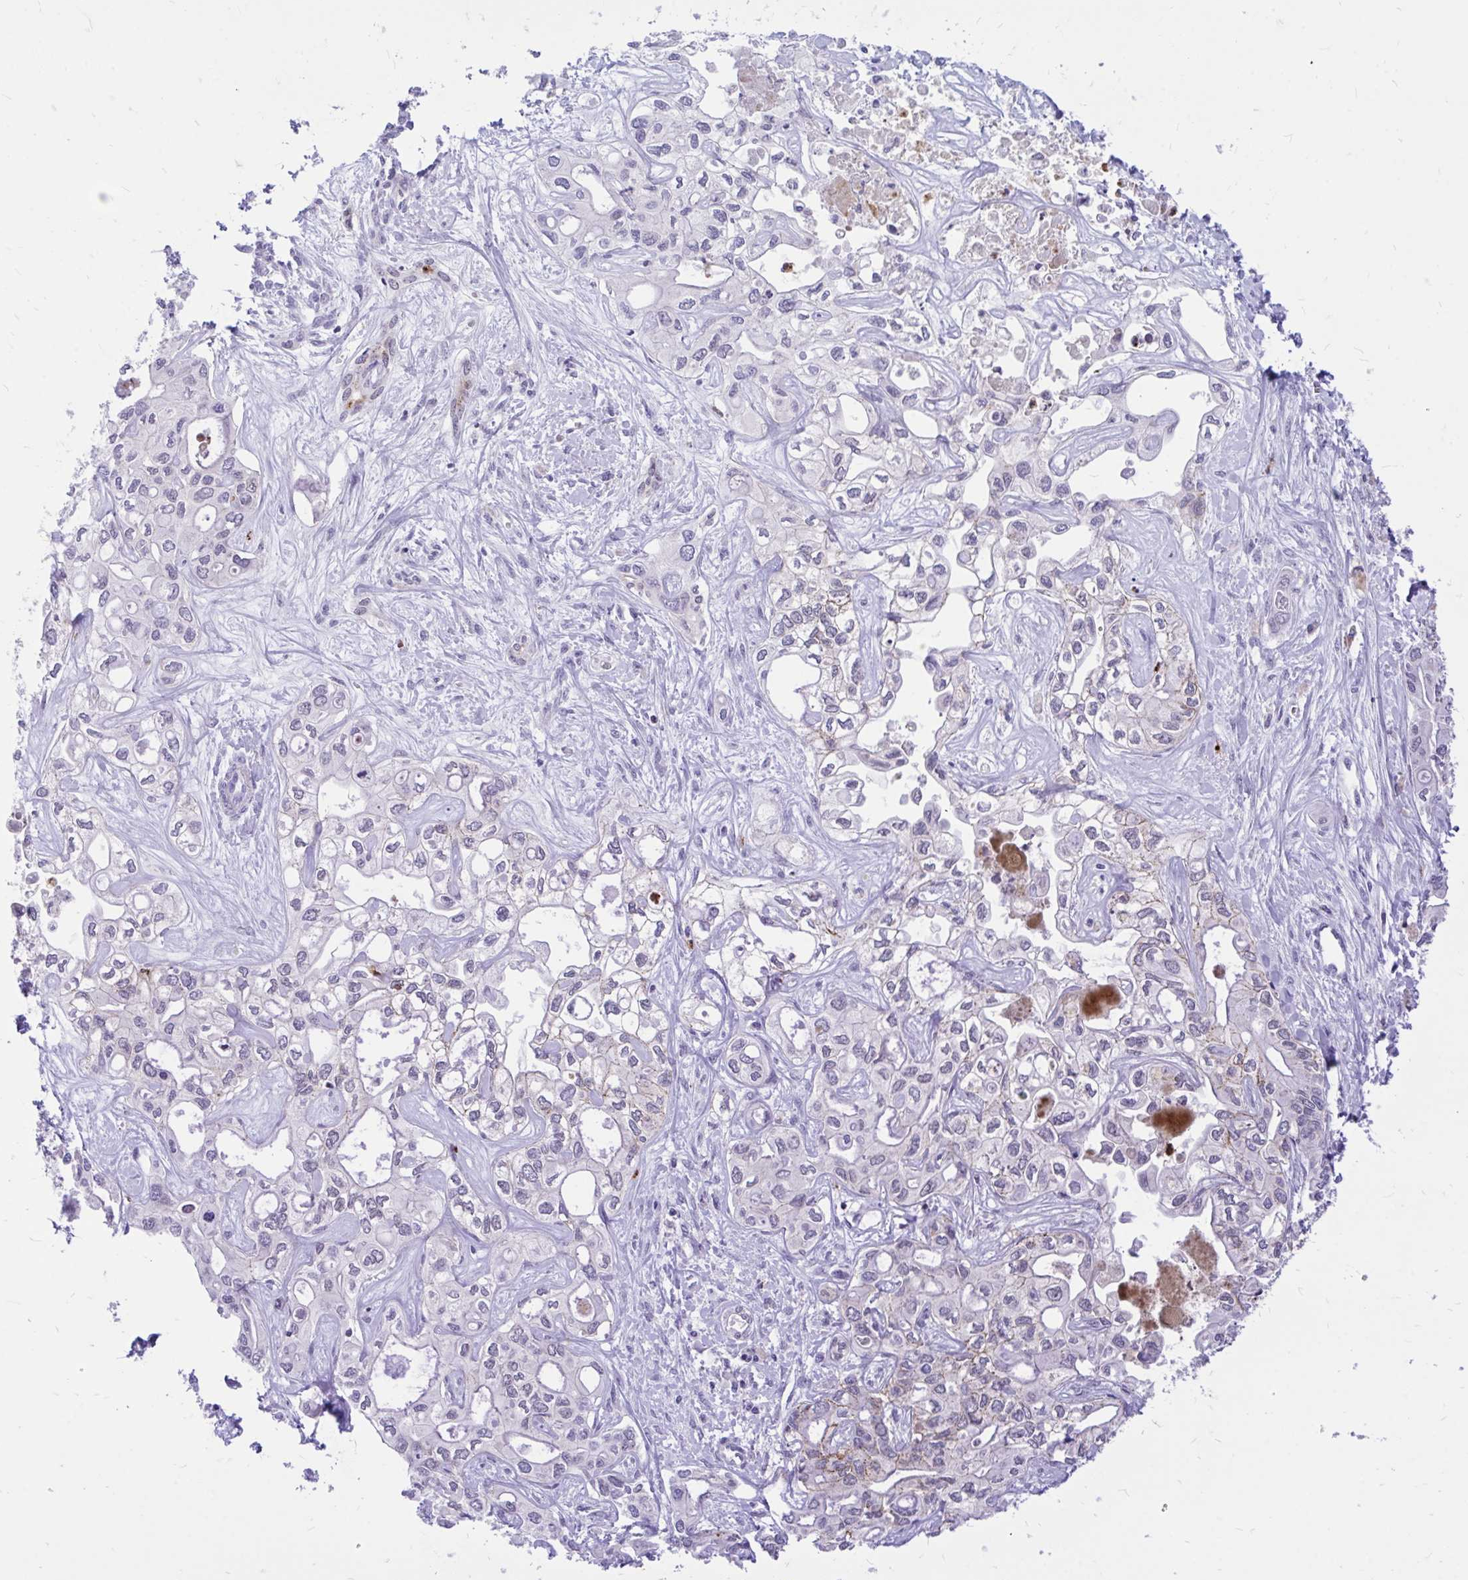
{"staining": {"intensity": "negative", "quantity": "none", "location": "none"}, "tissue": "liver cancer", "cell_type": "Tumor cells", "image_type": "cancer", "snomed": [{"axis": "morphology", "description": "Cholangiocarcinoma"}, {"axis": "topography", "description": "Liver"}], "caption": "Immunohistochemistry micrograph of neoplastic tissue: liver cancer stained with DAB (3,3'-diaminobenzidine) exhibits no significant protein expression in tumor cells.", "gene": "CXCL8", "patient": {"sex": "female", "age": 64}}